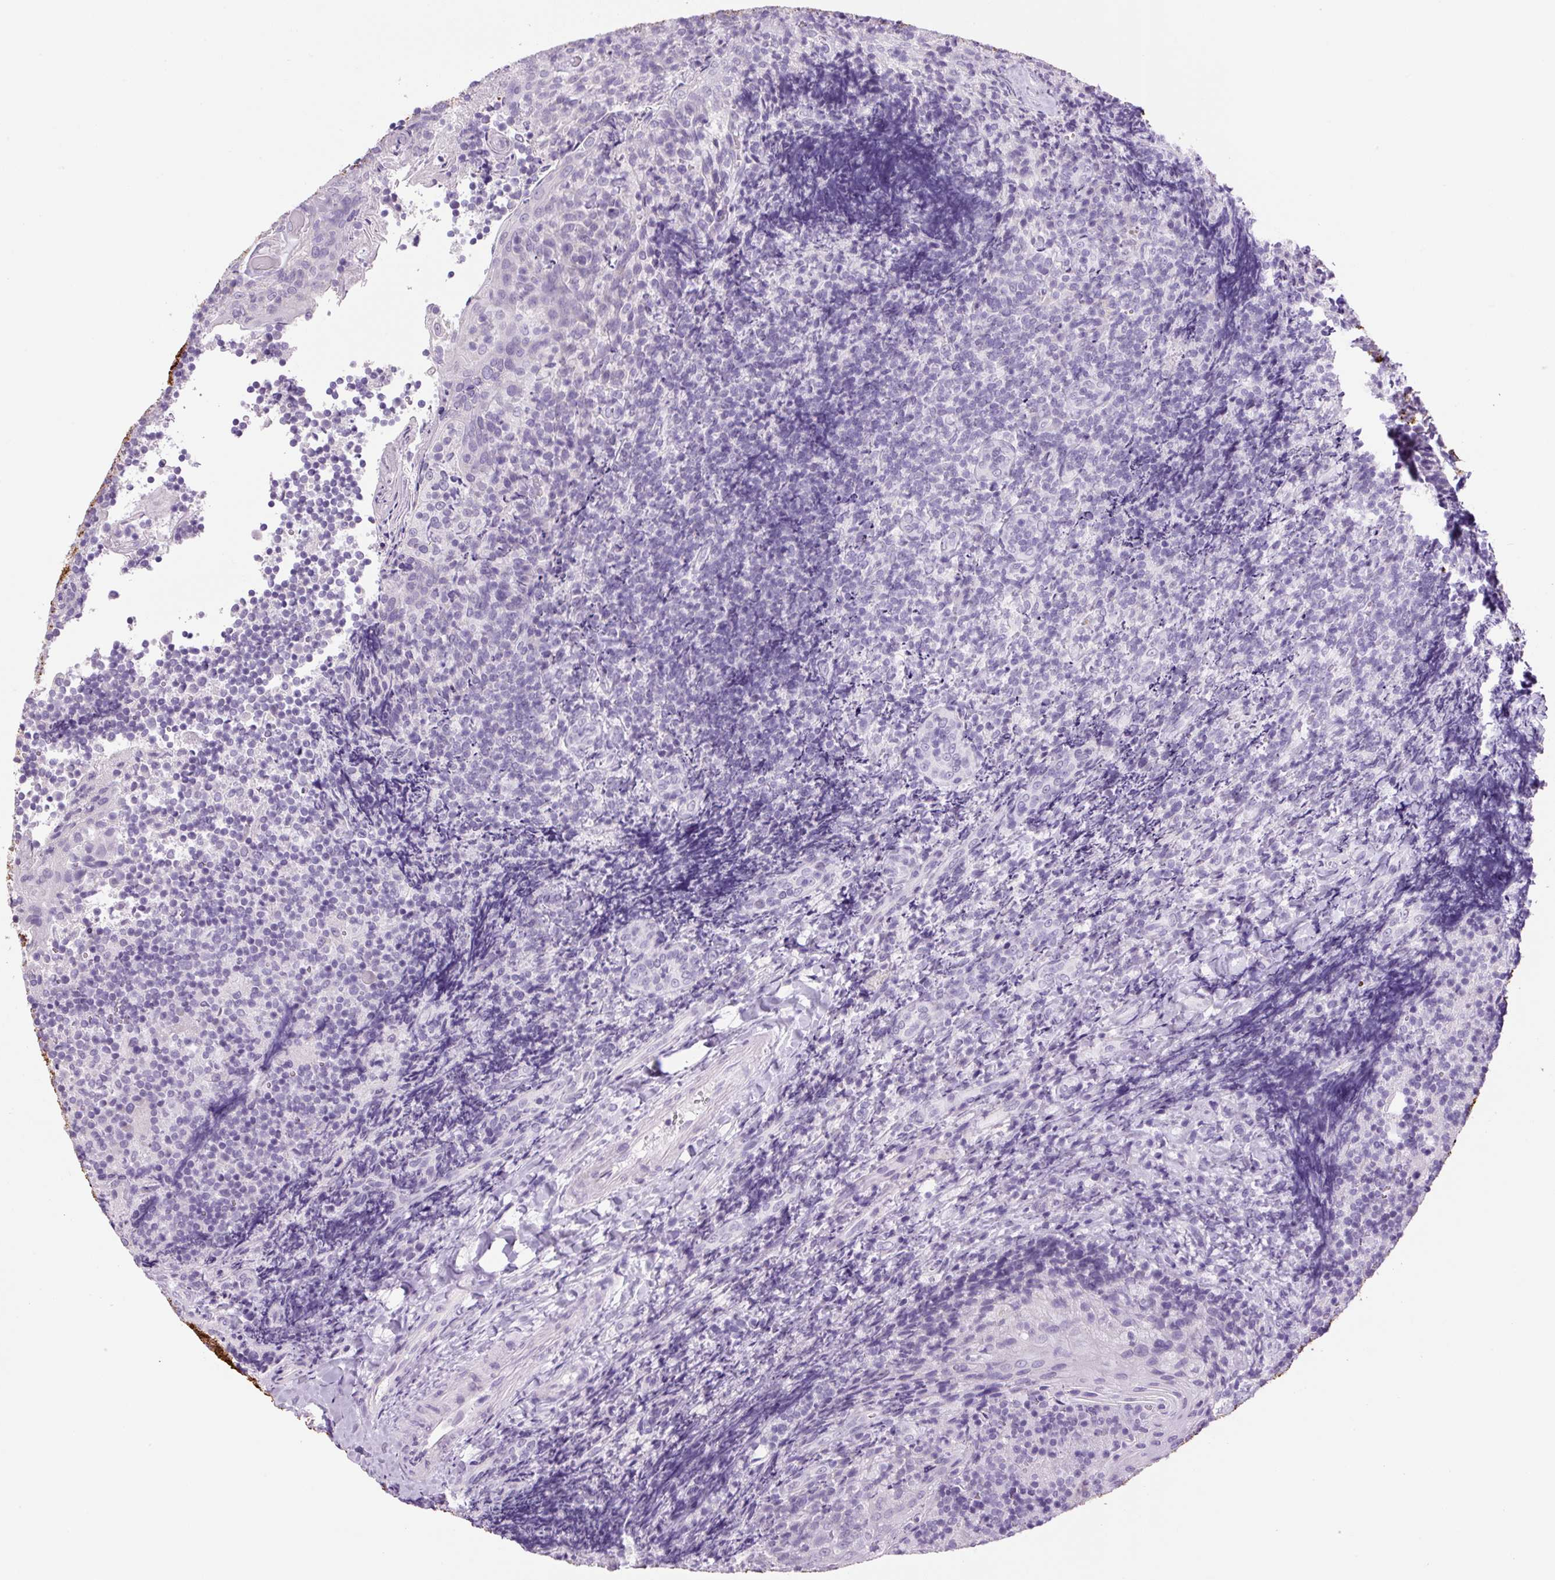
{"staining": {"intensity": "negative", "quantity": "none", "location": "none"}, "tissue": "tonsil", "cell_type": "Germinal center cells", "image_type": "normal", "snomed": [{"axis": "morphology", "description": "Normal tissue, NOS"}, {"axis": "topography", "description": "Tonsil"}], "caption": "There is no significant staining in germinal center cells of tonsil. (DAB IHC with hematoxylin counter stain).", "gene": "CHGA", "patient": {"sex": "female", "age": 10}}